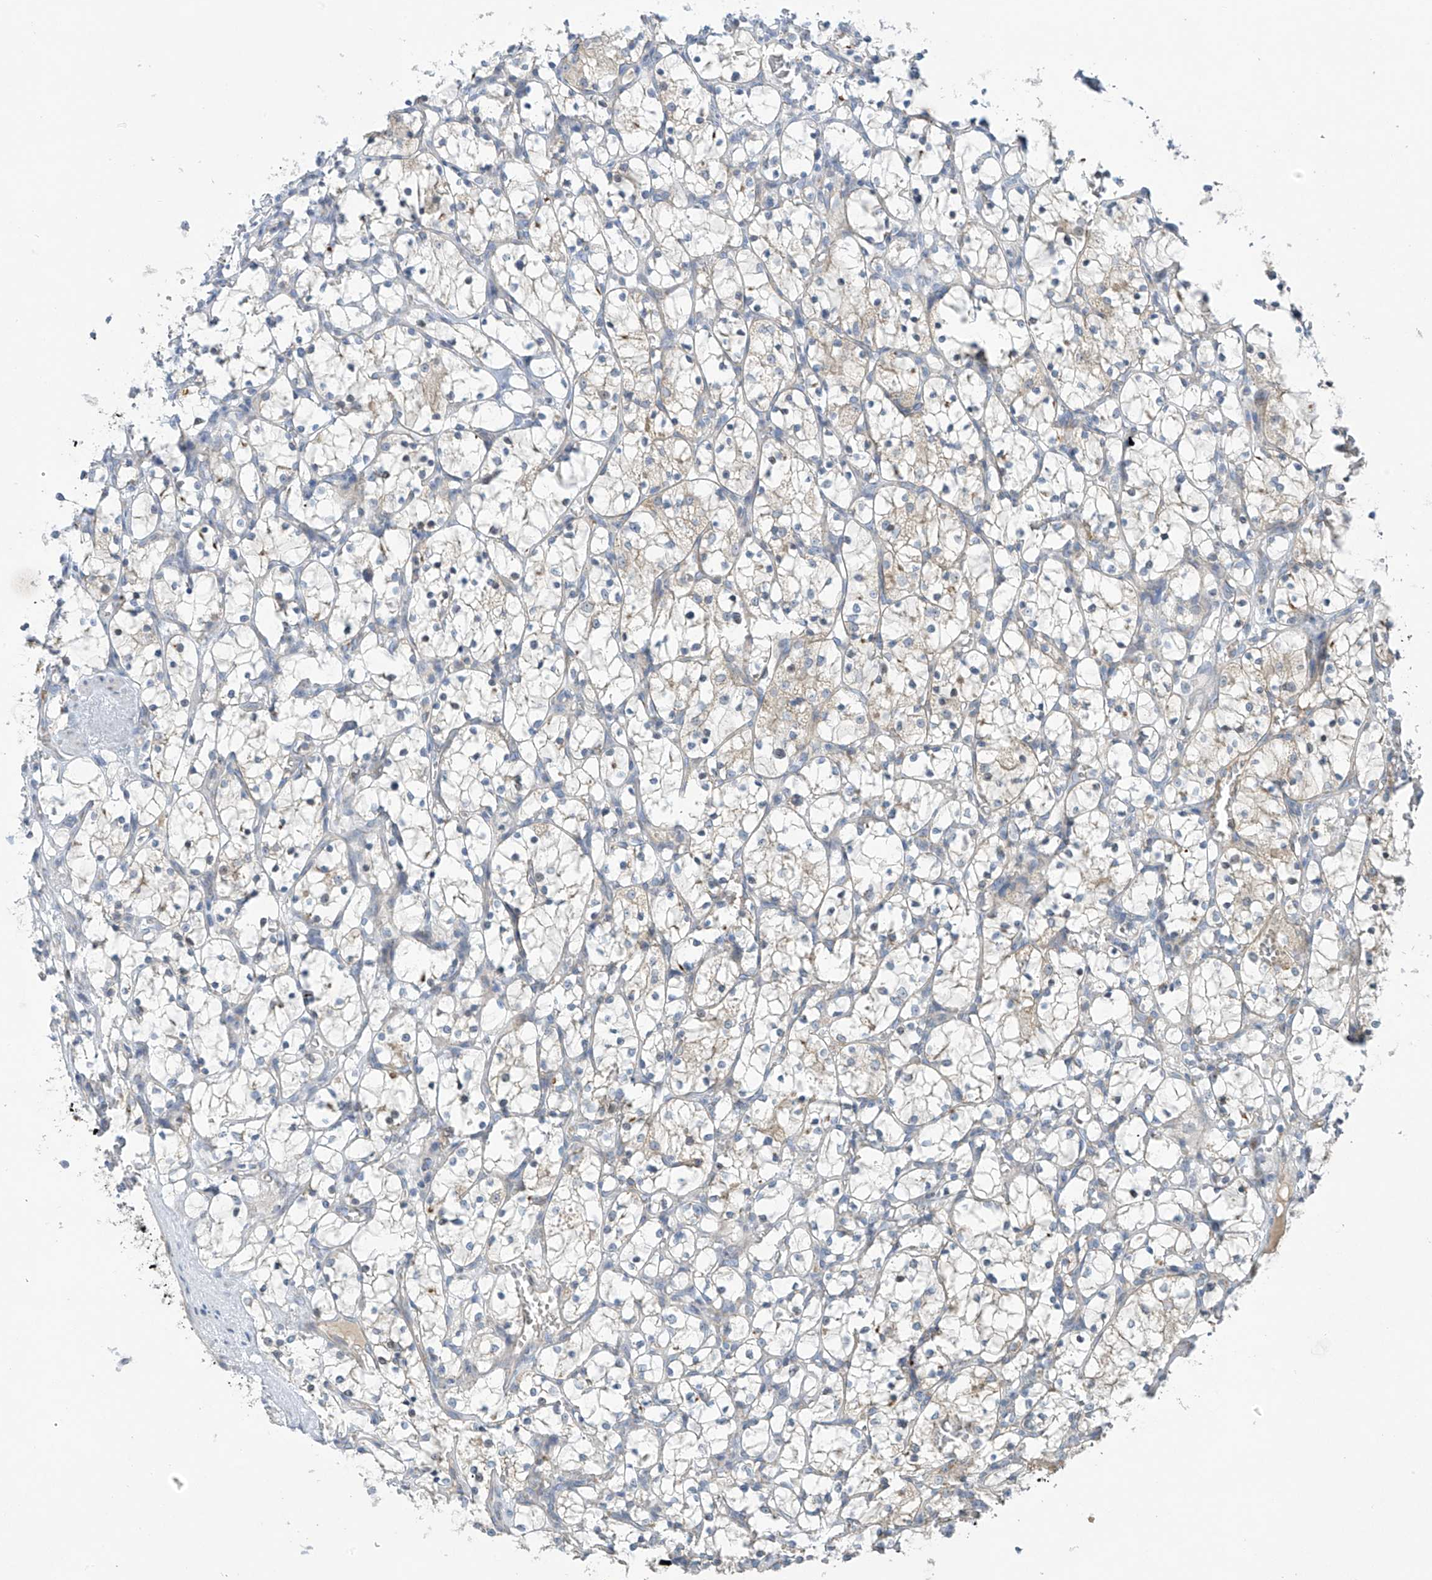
{"staining": {"intensity": "negative", "quantity": "none", "location": "none"}, "tissue": "renal cancer", "cell_type": "Tumor cells", "image_type": "cancer", "snomed": [{"axis": "morphology", "description": "Adenocarcinoma, NOS"}, {"axis": "topography", "description": "Kidney"}], "caption": "Tumor cells are negative for brown protein staining in renal cancer.", "gene": "METTL18", "patient": {"sex": "female", "age": 69}}